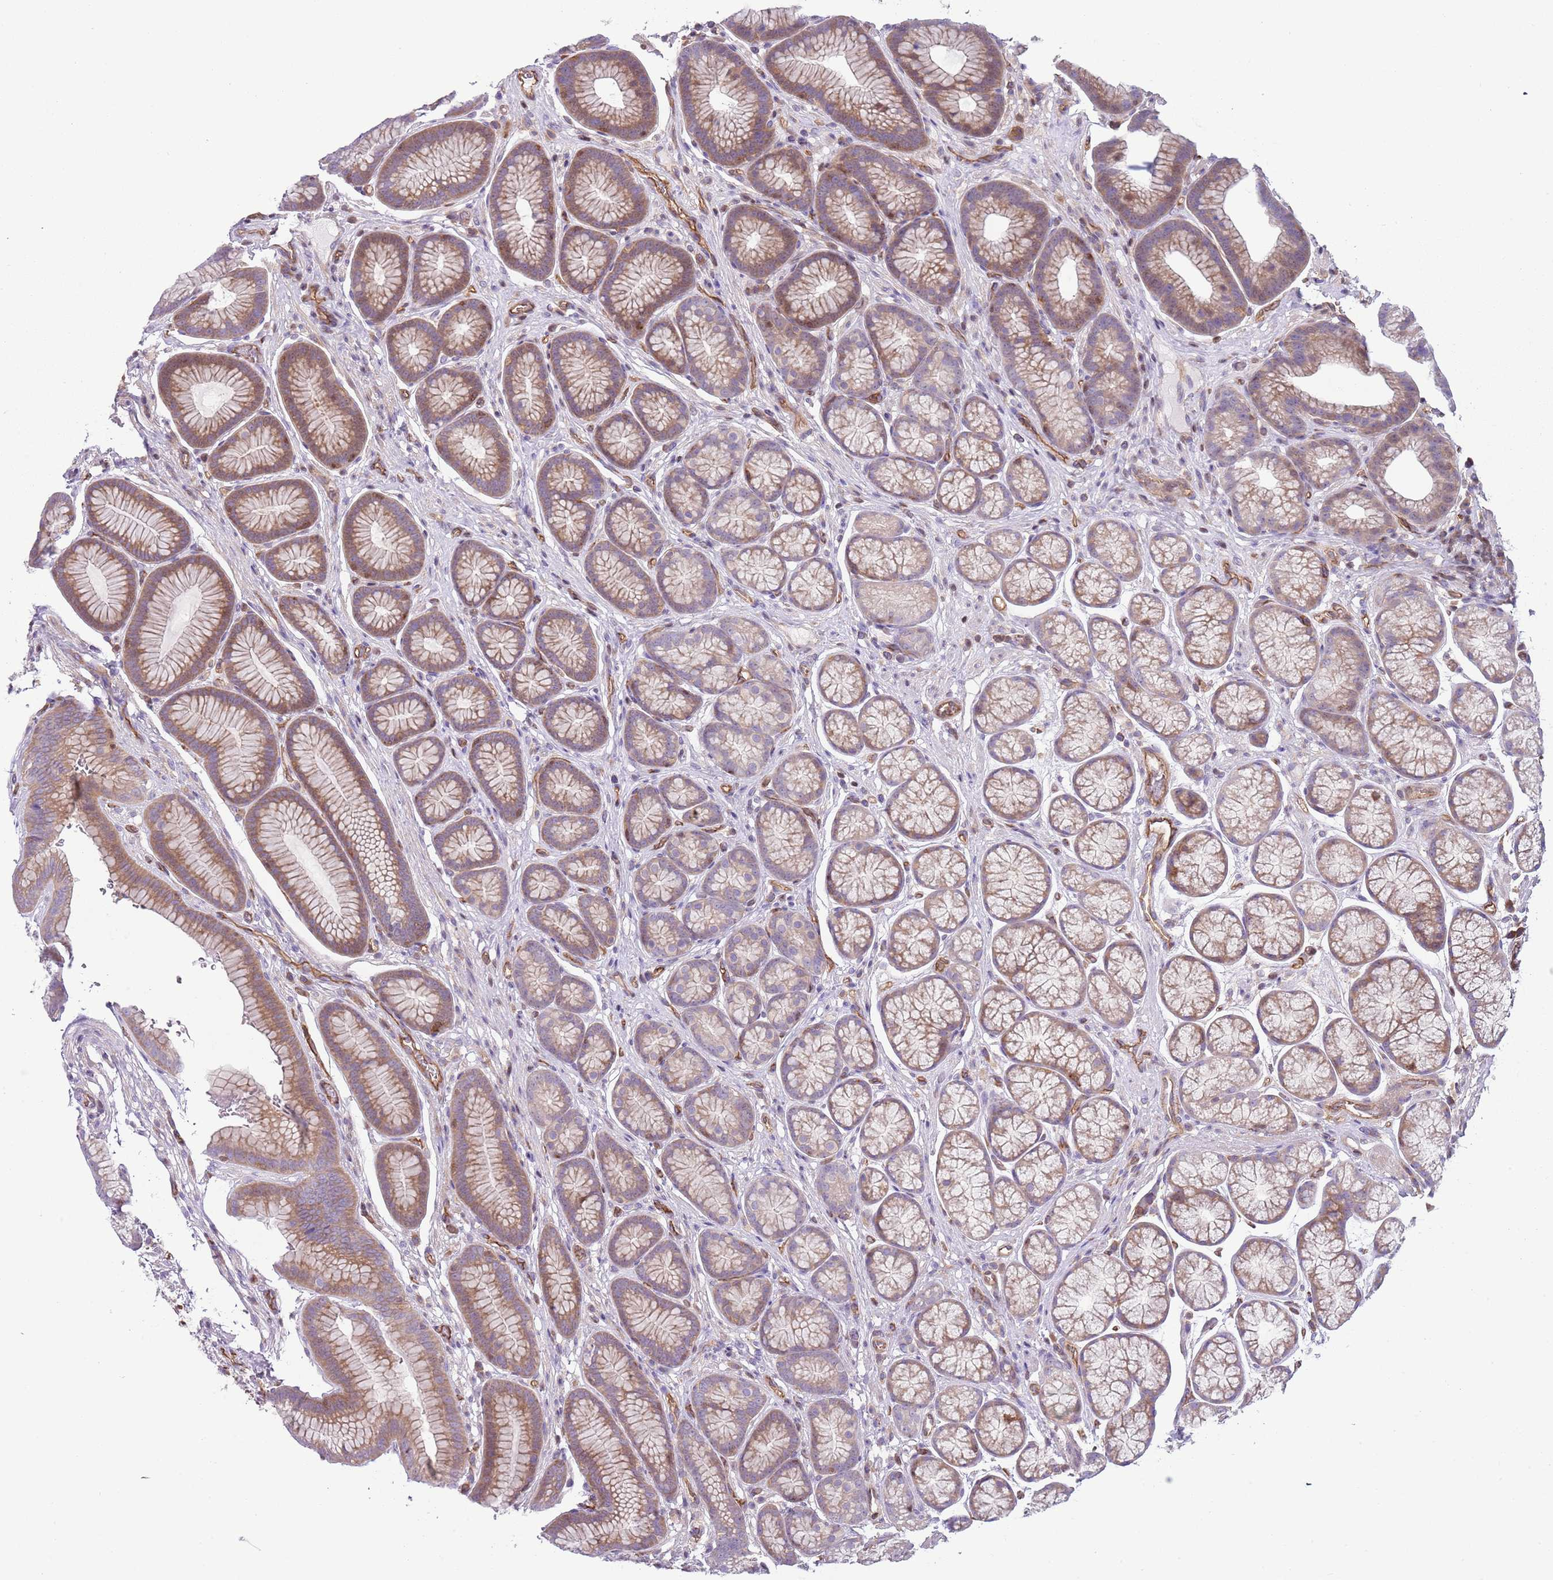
{"staining": {"intensity": "moderate", "quantity": "25%-75%", "location": "cytoplasmic/membranous"}, "tissue": "stomach", "cell_type": "Glandular cells", "image_type": "normal", "snomed": [{"axis": "morphology", "description": "Normal tissue, NOS"}, {"axis": "topography", "description": "Stomach"}], "caption": "This micrograph displays unremarkable stomach stained with IHC to label a protein in brown. The cytoplasmic/membranous of glandular cells show moderate positivity for the protein. Nuclei are counter-stained blue.", "gene": "GNAI1", "patient": {"sex": "male", "age": 42}}